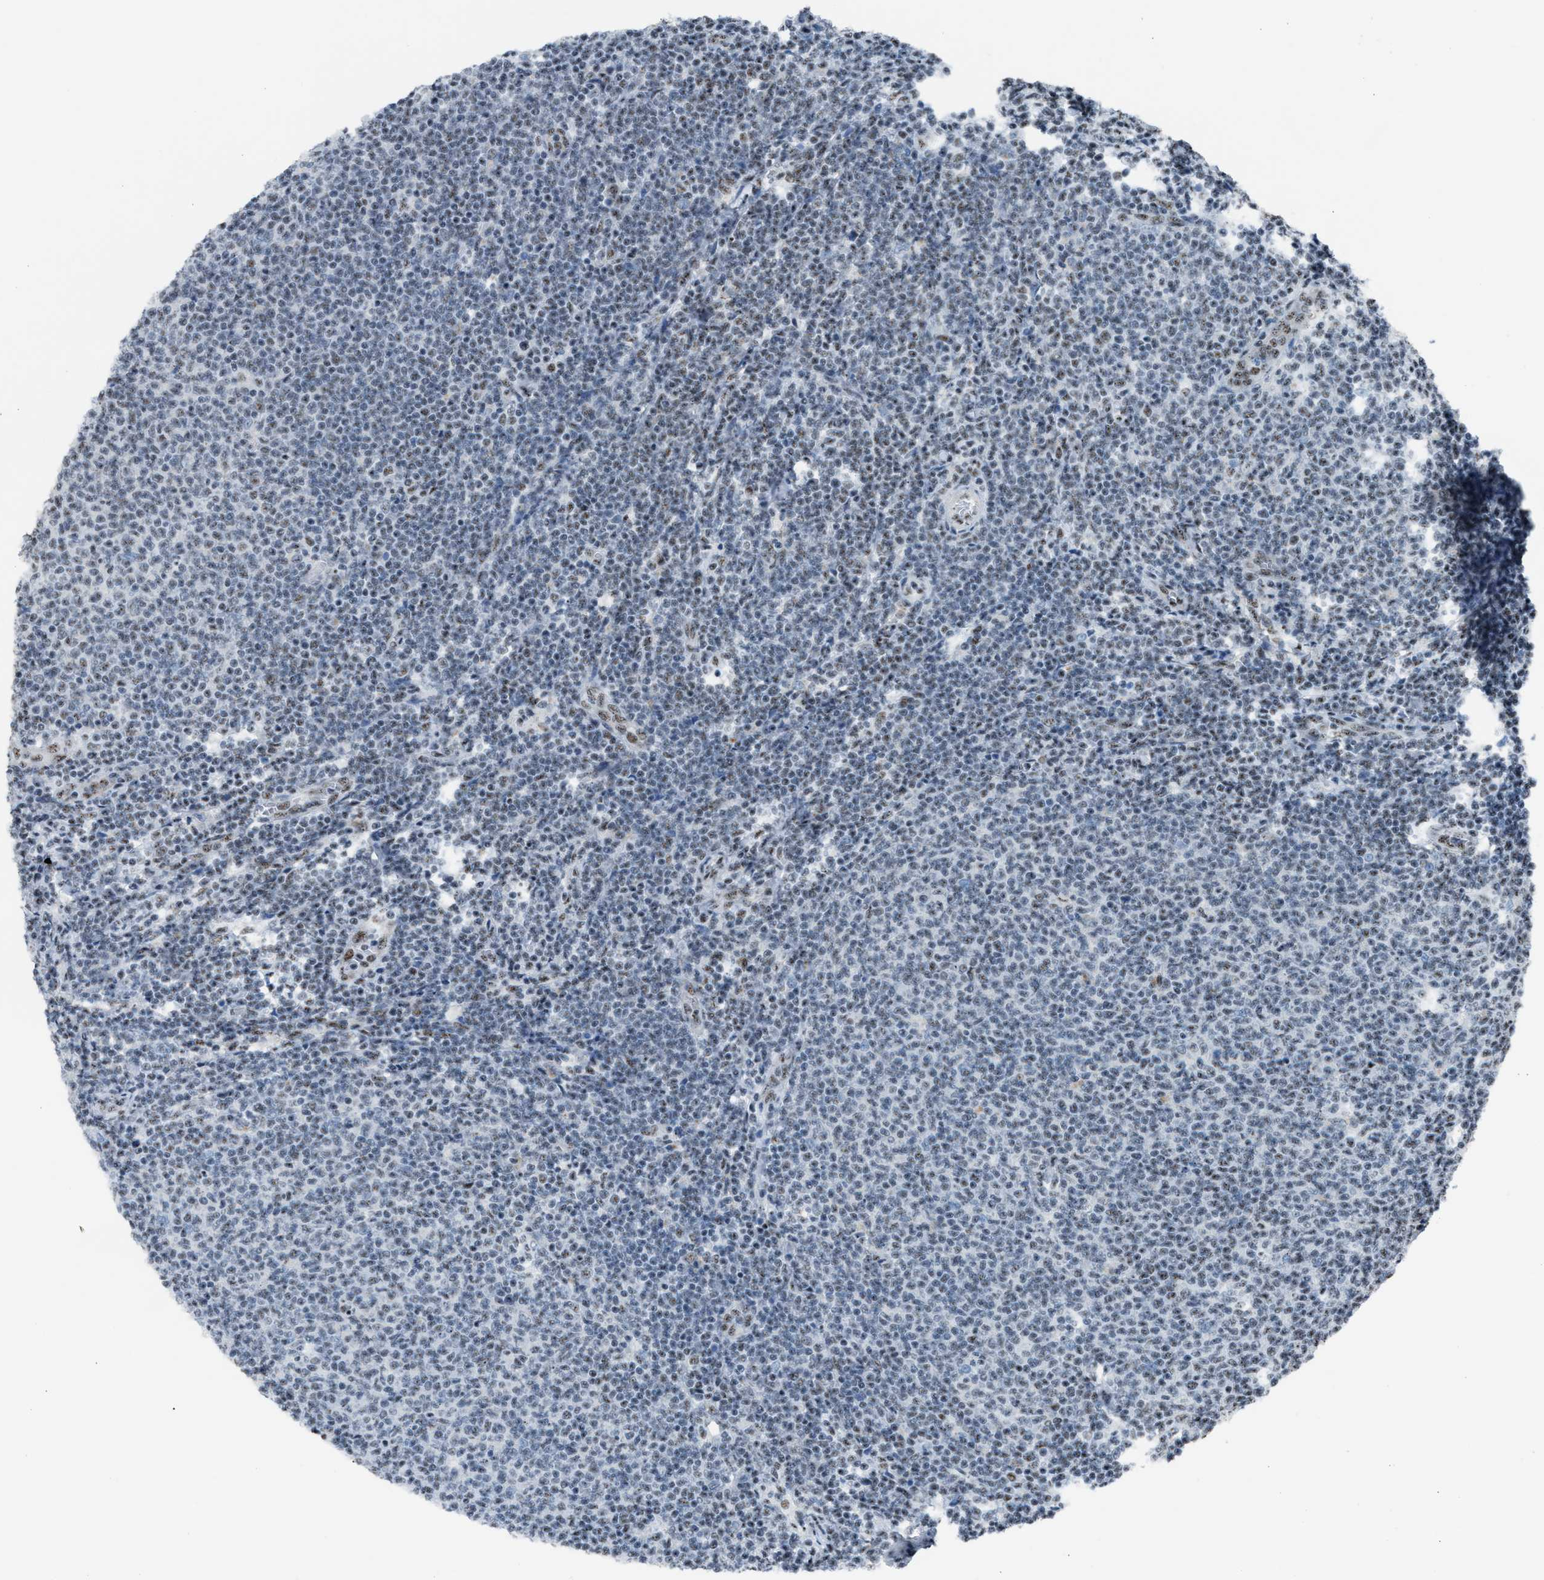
{"staining": {"intensity": "negative", "quantity": "none", "location": "none"}, "tissue": "lymphoma", "cell_type": "Tumor cells", "image_type": "cancer", "snomed": [{"axis": "morphology", "description": "Malignant lymphoma, non-Hodgkin's type, Low grade"}, {"axis": "topography", "description": "Lymph node"}], "caption": "High magnification brightfield microscopy of low-grade malignant lymphoma, non-Hodgkin's type stained with DAB (3,3'-diaminobenzidine) (brown) and counterstained with hematoxylin (blue): tumor cells show no significant staining.", "gene": "CENPP", "patient": {"sex": "male", "age": 66}}